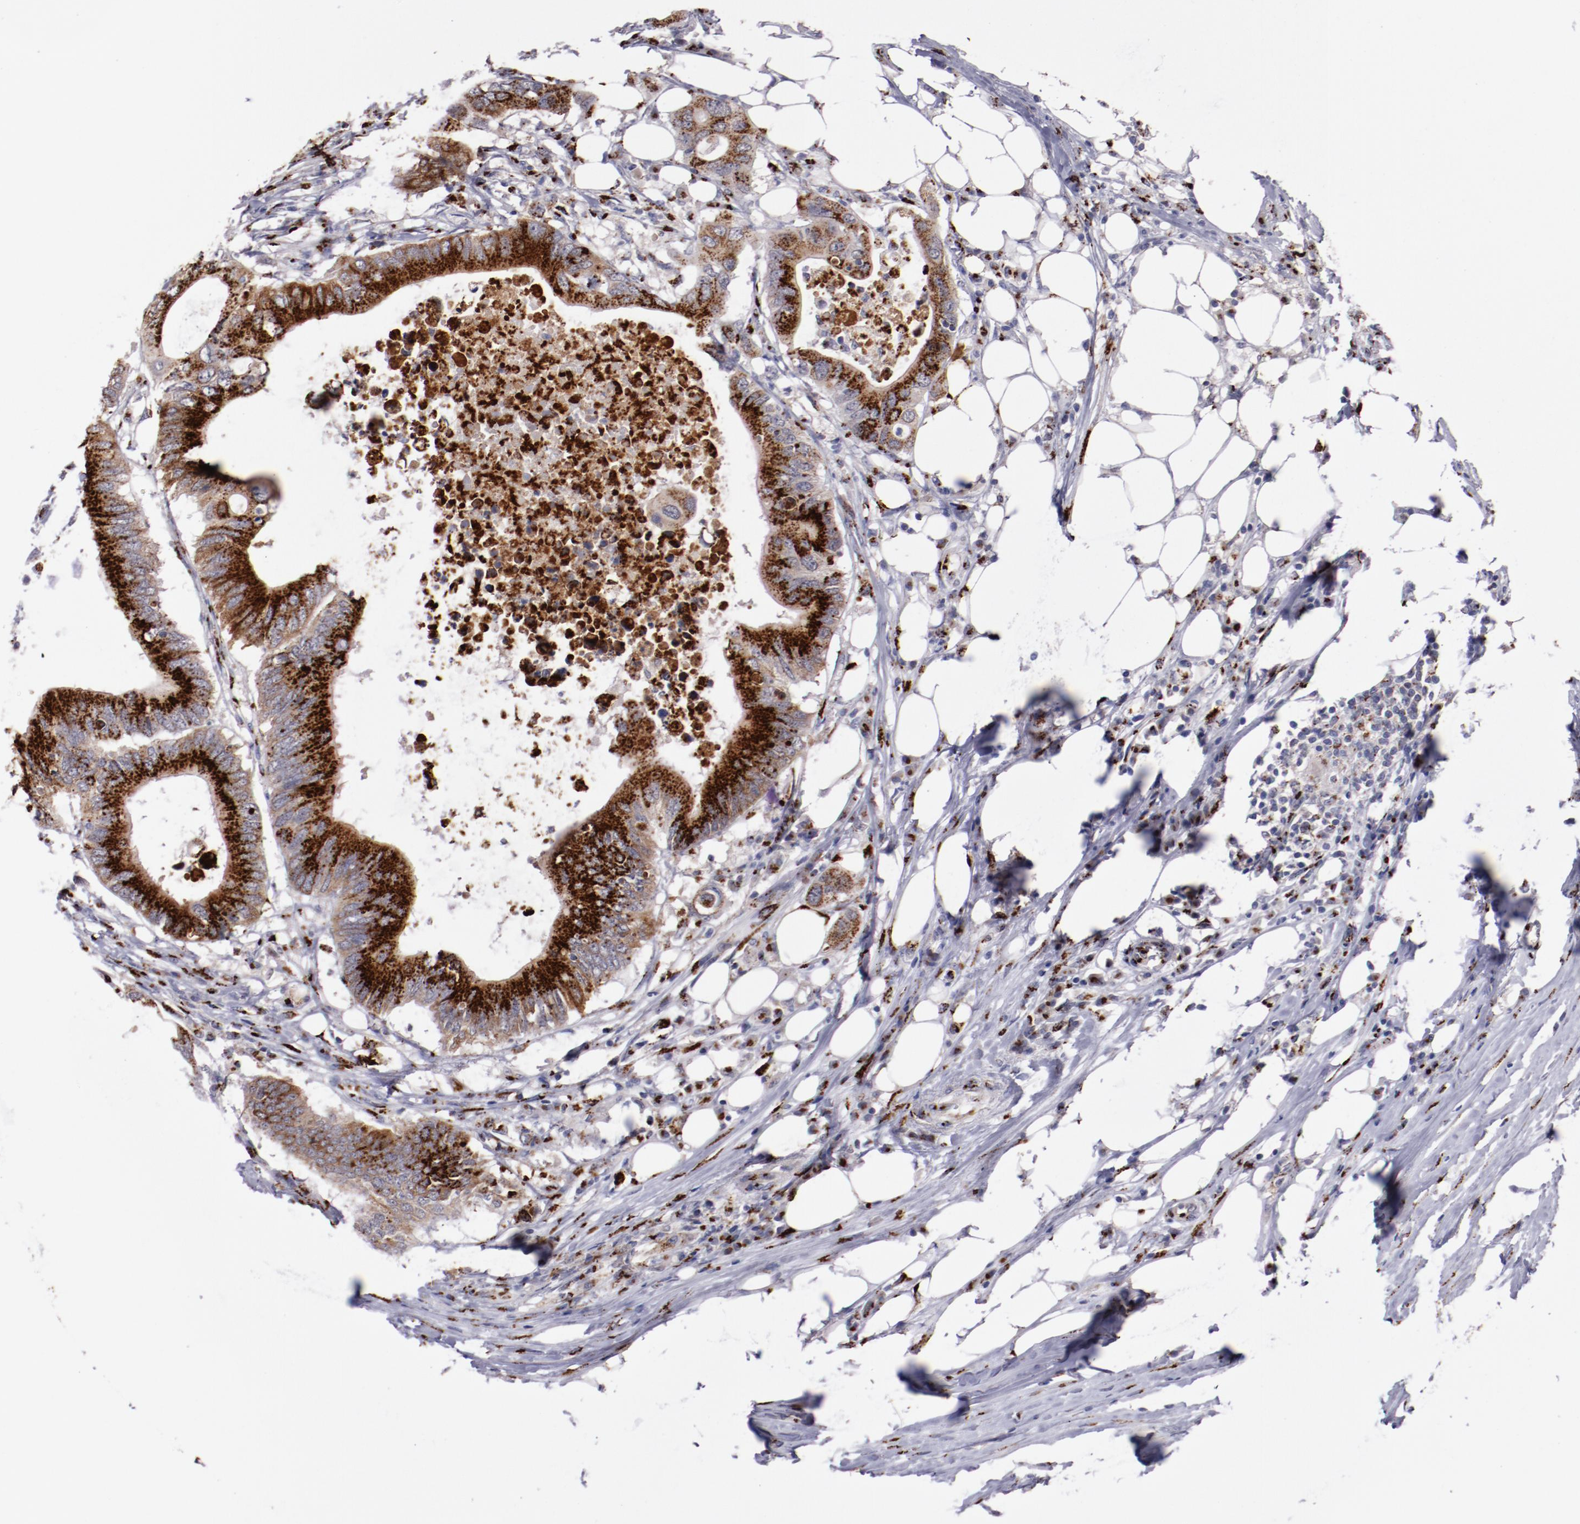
{"staining": {"intensity": "strong", "quantity": ">75%", "location": "cytoplasmic/membranous"}, "tissue": "colorectal cancer", "cell_type": "Tumor cells", "image_type": "cancer", "snomed": [{"axis": "morphology", "description": "Adenocarcinoma, NOS"}, {"axis": "topography", "description": "Colon"}], "caption": "This image demonstrates immunohistochemistry (IHC) staining of adenocarcinoma (colorectal), with high strong cytoplasmic/membranous staining in approximately >75% of tumor cells.", "gene": "GOLIM4", "patient": {"sex": "male", "age": 71}}